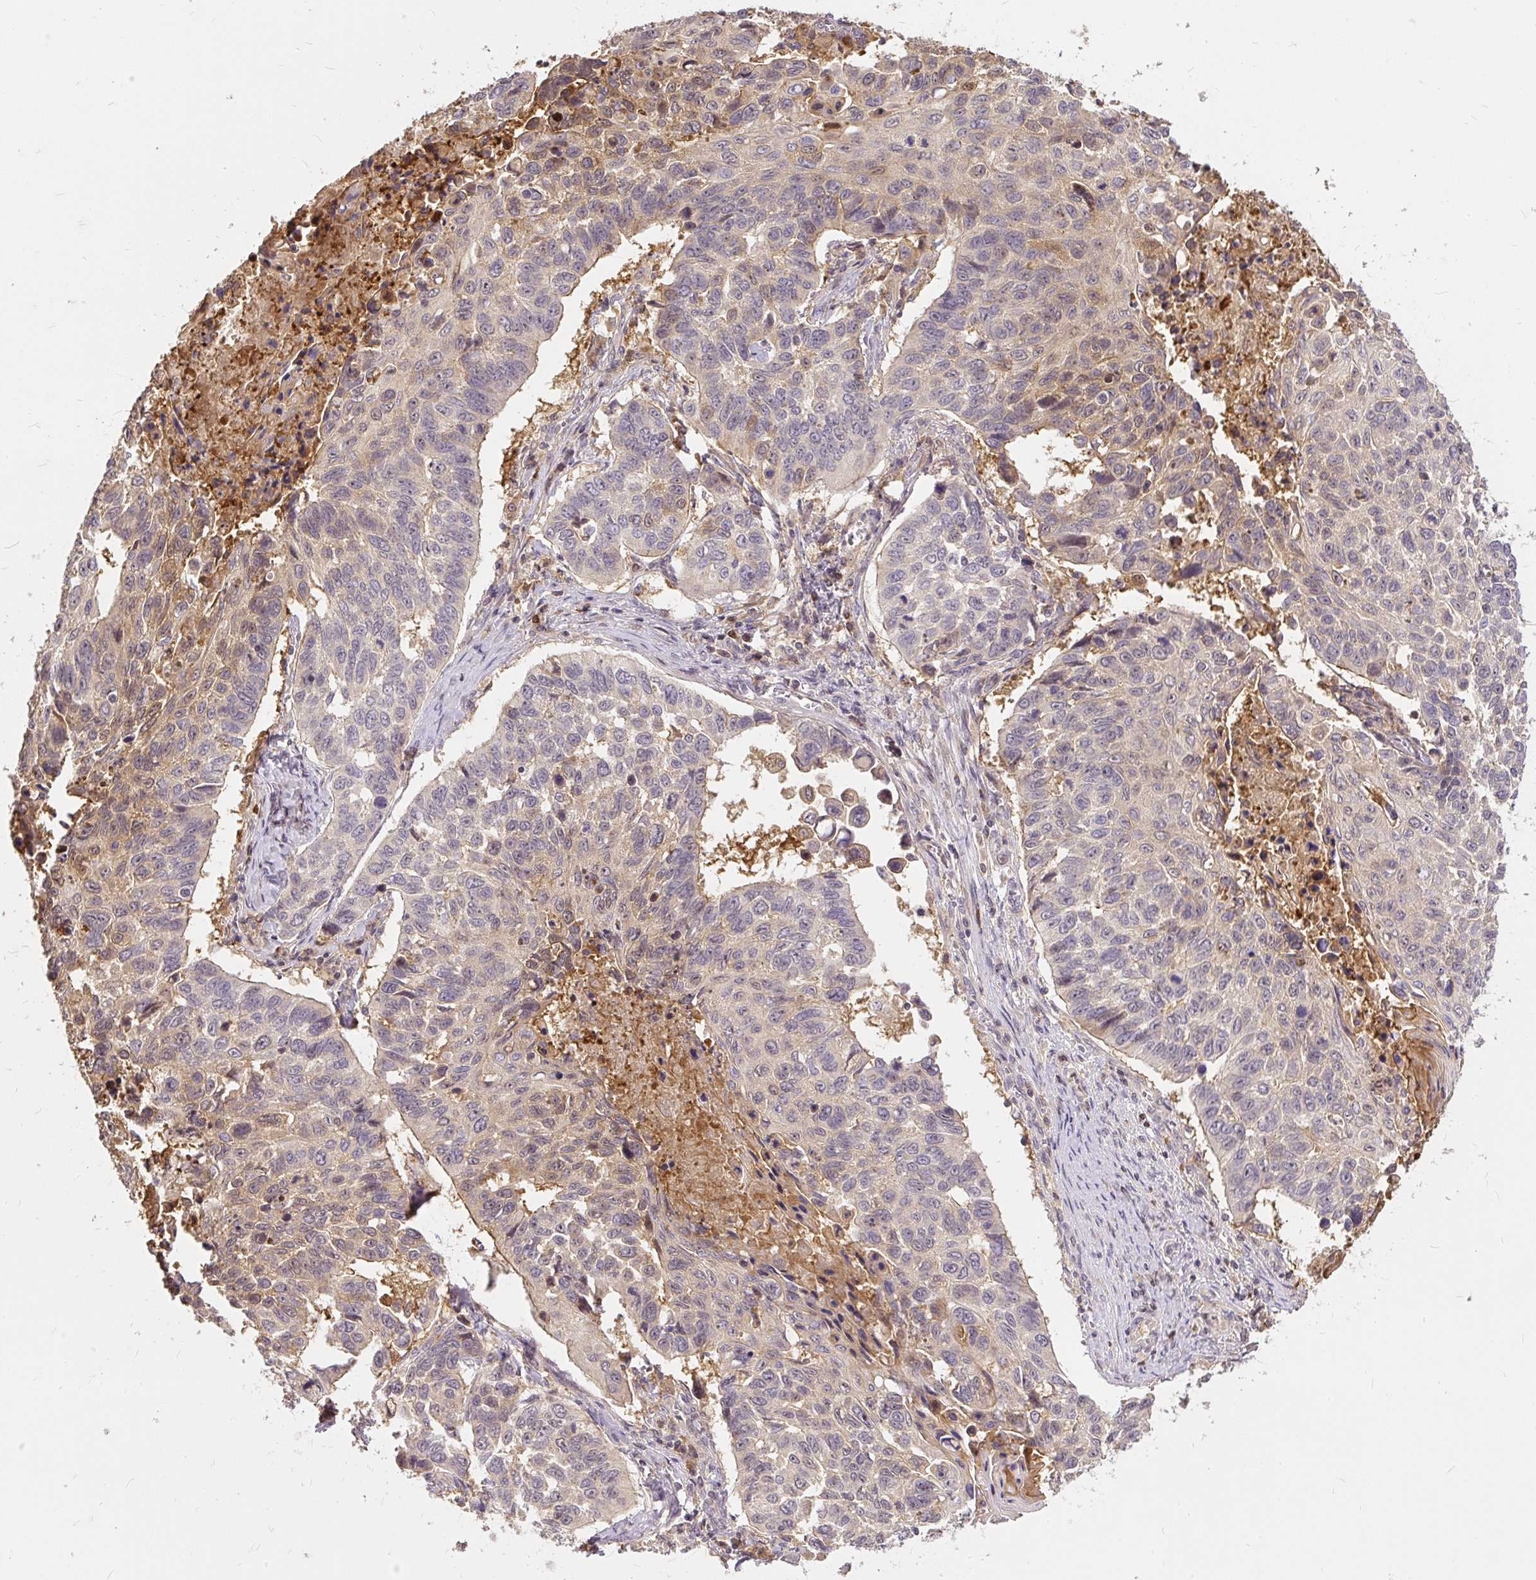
{"staining": {"intensity": "weak", "quantity": "25%-75%", "location": "cytoplasmic/membranous"}, "tissue": "lung cancer", "cell_type": "Tumor cells", "image_type": "cancer", "snomed": [{"axis": "morphology", "description": "Squamous cell carcinoma, NOS"}, {"axis": "topography", "description": "Lung"}], "caption": "Tumor cells display low levels of weak cytoplasmic/membranous staining in approximately 25%-75% of cells in lung cancer. The protein is shown in brown color, while the nuclei are stained blue.", "gene": "AP5S1", "patient": {"sex": "male", "age": 62}}